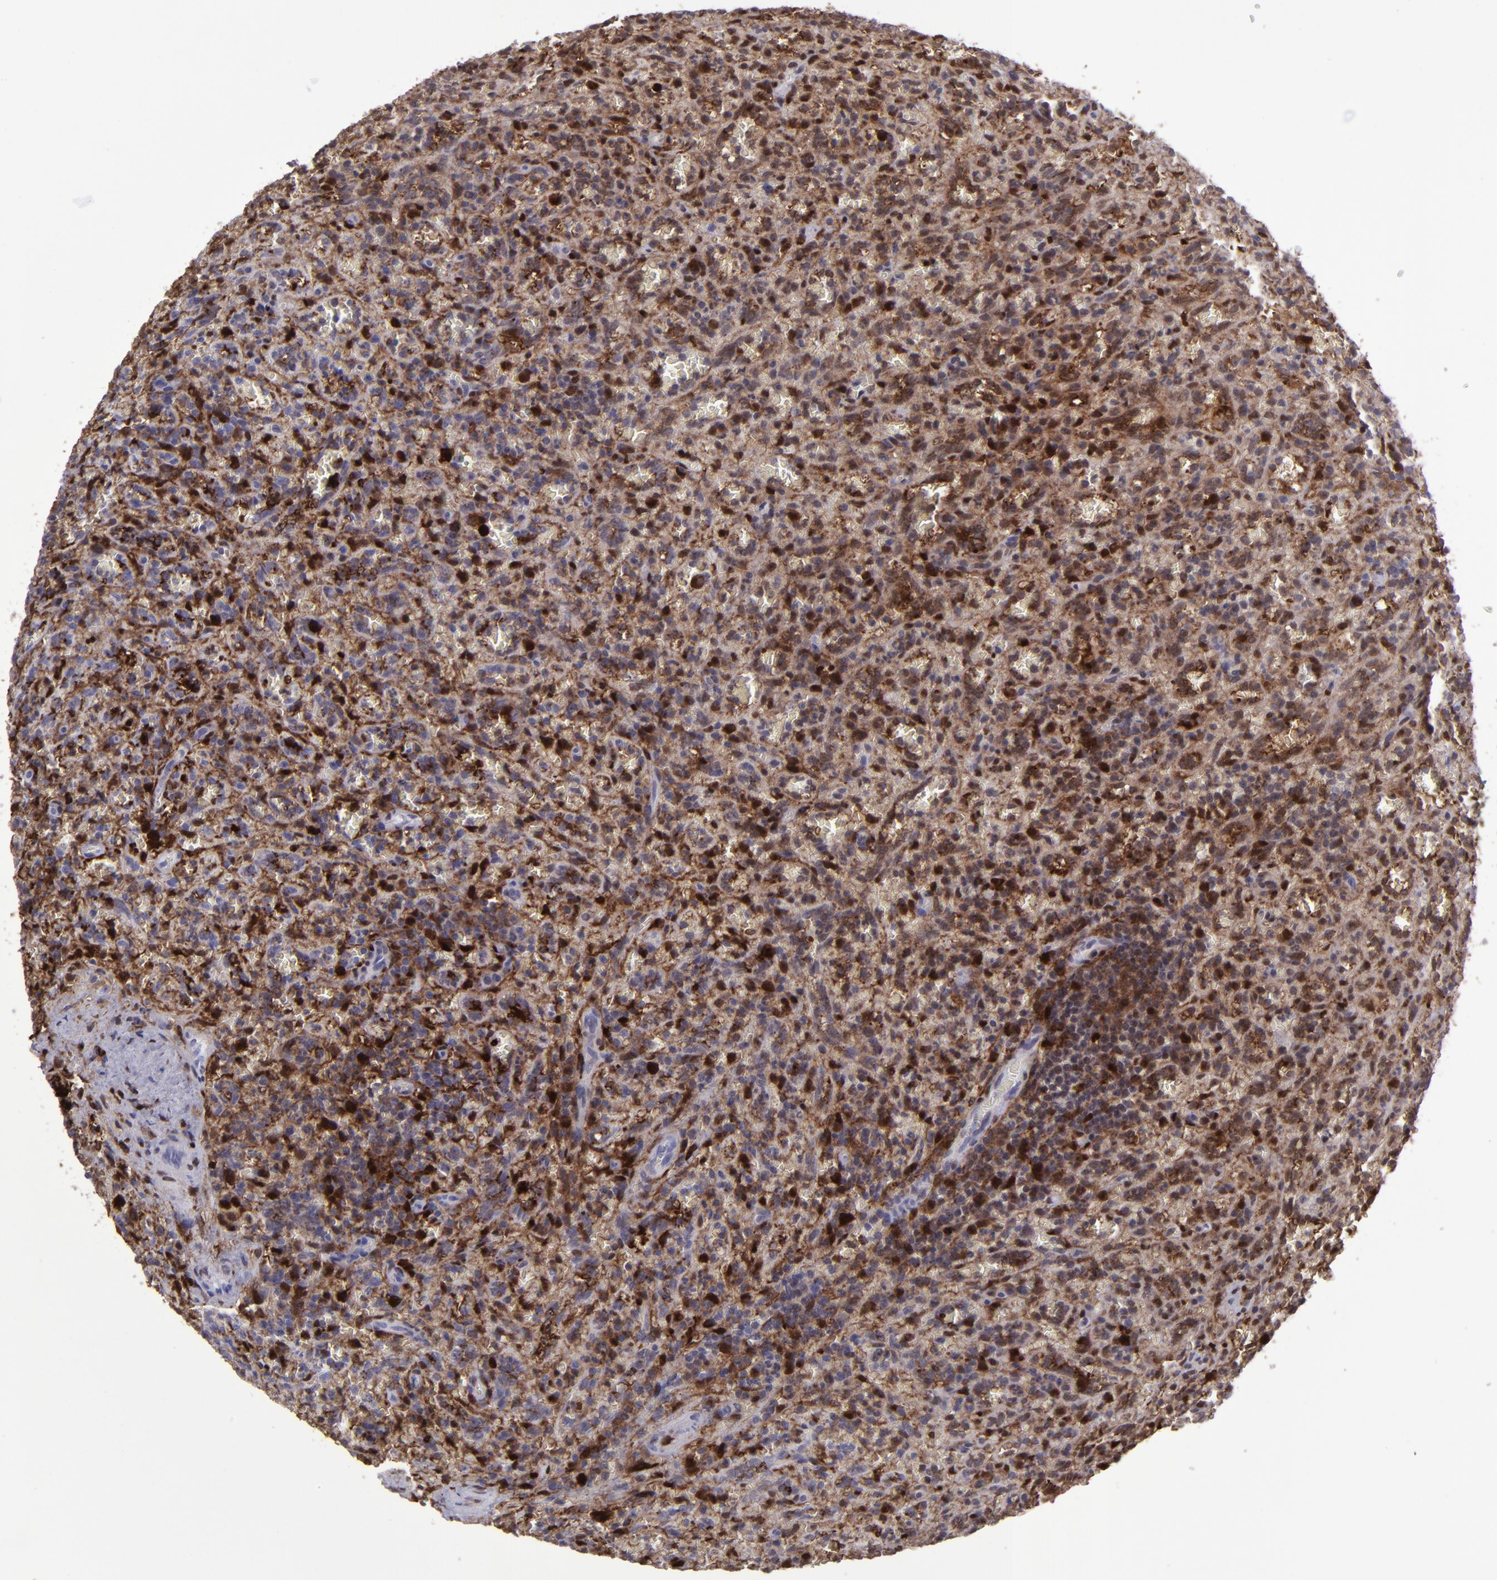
{"staining": {"intensity": "strong", "quantity": ">75%", "location": "cytoplasmic/membranous,nuclear"}, "tissue": "lymphoma", "cell_type": "Tumor cells", "image_type": "cancer", "snomed": [{"axis": "morphology", "description": "Malignant lymphoma, non-Hodgkin's type, Low grade"}, {"axis": "topography", "description": "Spleen"}], "caption": "Low-grade malignant lymphoma, non-Hodgkin's type stained with a brown dye demonstrates strong cytoplasmic/membranous and nuclear positive expression in about >75% of tumor cells.", "gene": "TYMP", "patient": {"sex": "female", "age": 64}}